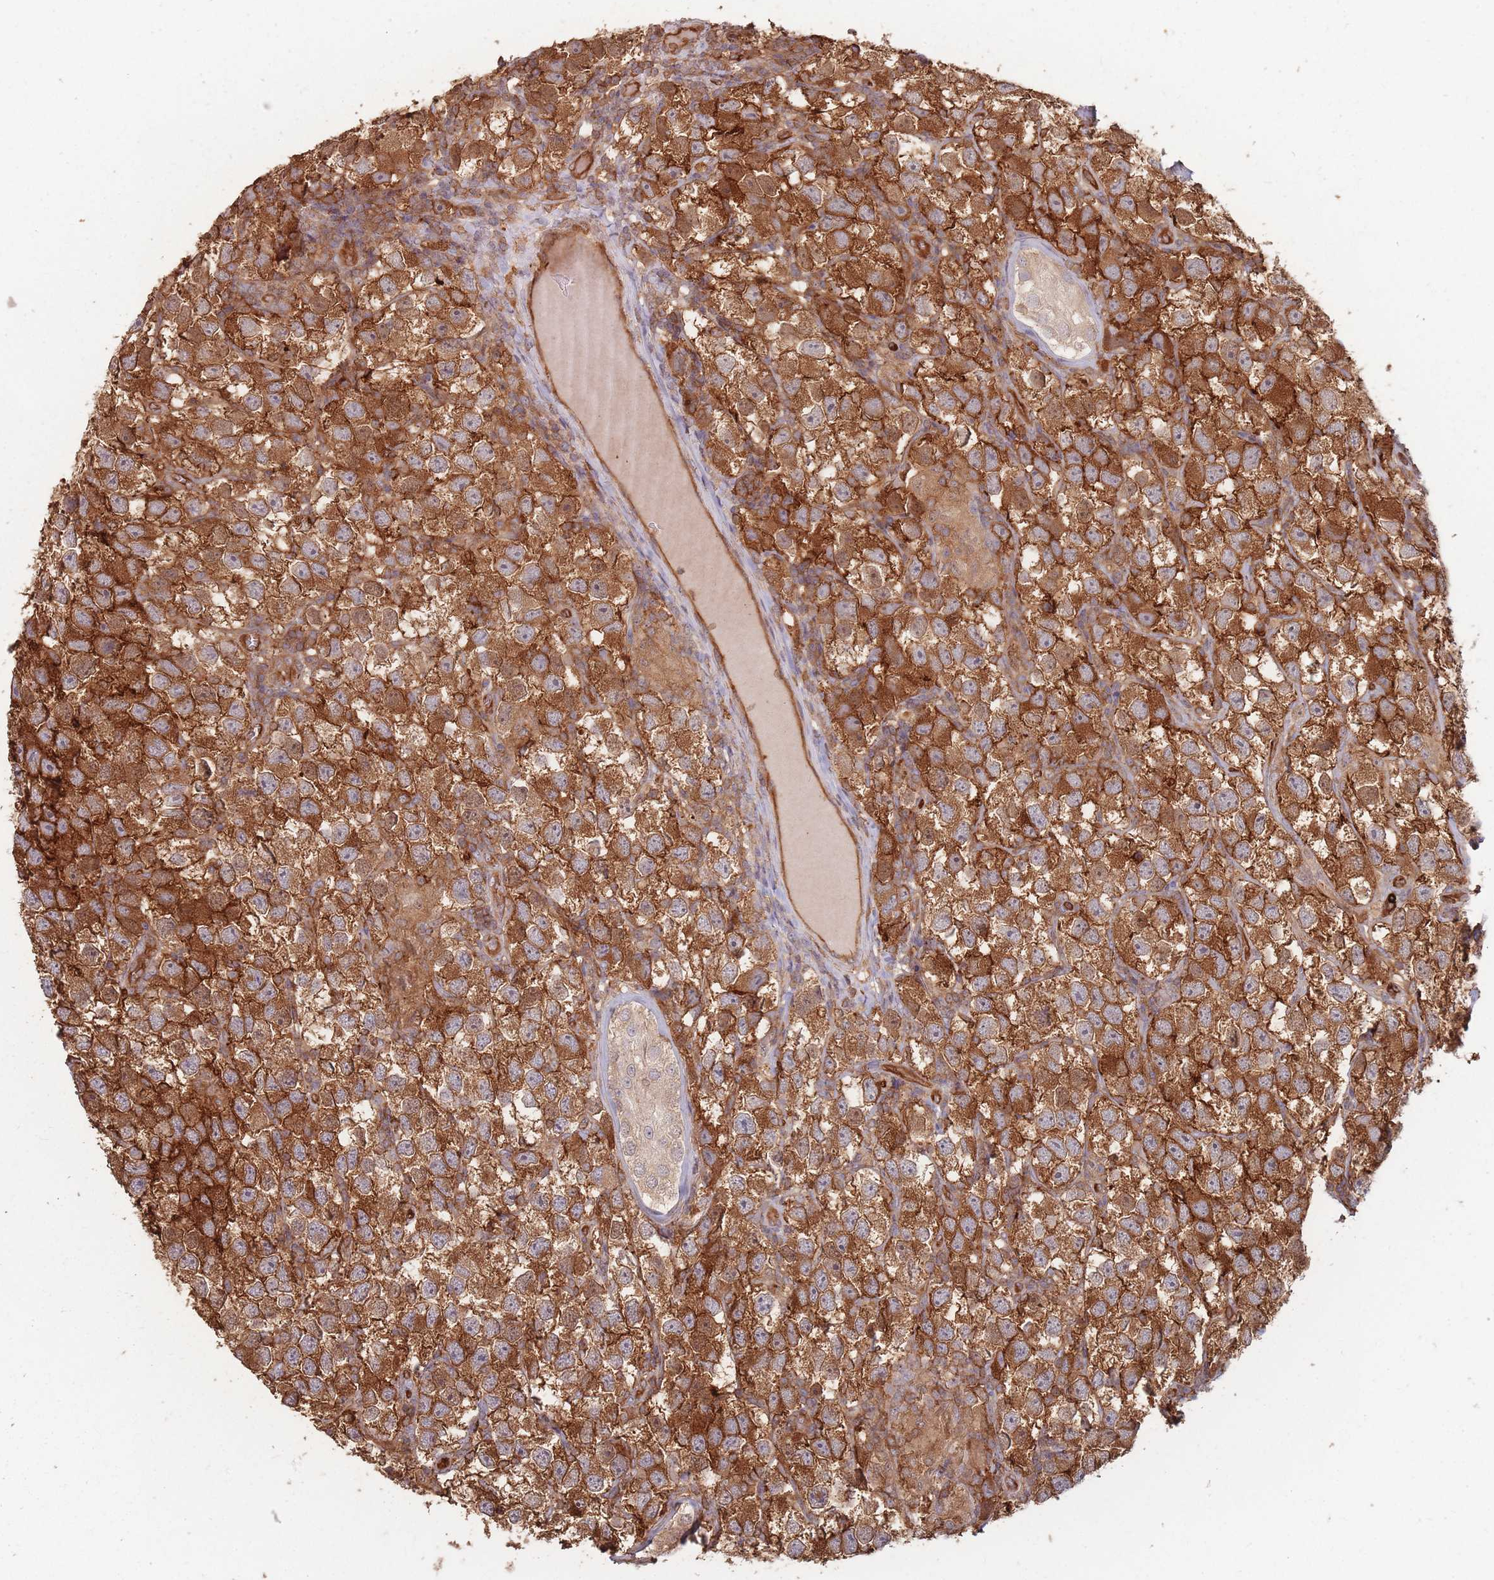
{"staining": {"intensity": "strong", "quantity": ">75%", "location": "cytoplasmic/membranous"}, "tissue": "testis cancer", "cell_type": "Tumor cells", "image_type": "cancer", "snomed": [{"axis": "morphology", "description": "Seminoma, NOS"}, {"axis": "topography", "description": "Testis"}], "caption": "High-power microscopy captured an IHC micrograph of testis cancer (seminoma), revealing strong cytoplasmic/membranous staining in about >75% of tumor cells.", "gene": "PLS3", "patient": {"sex": "male", "age": 26}}